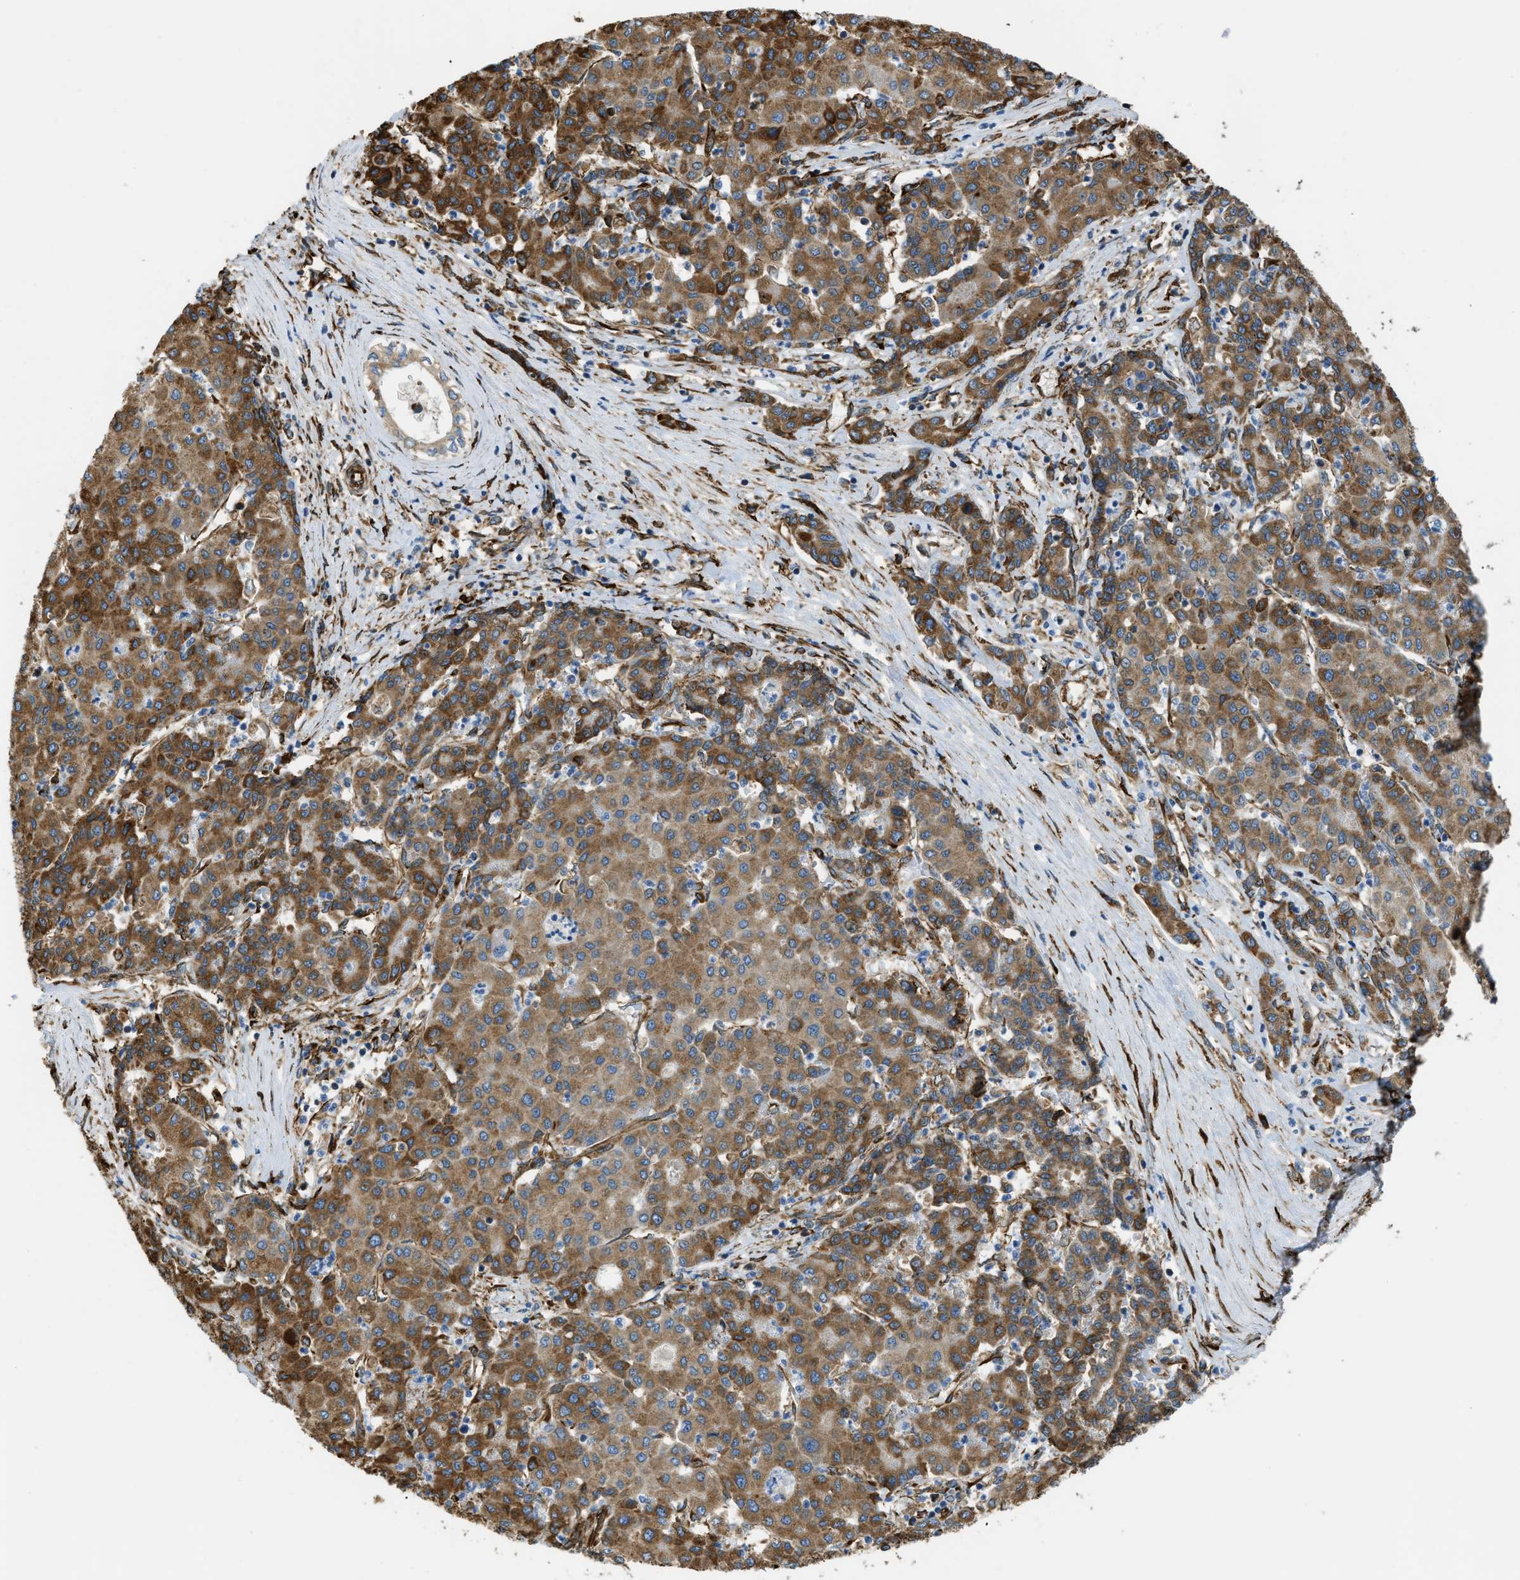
{"staining": {"intensity": "moderate", "quantity": ">75%", "location": "cytoplasmic/membranous"}, "tissue": "liver cancer", "cell_type": "Tumor cells", "image_type": "cancer", "snomed": [{"axis": "morphology", "description": "Carcinoma, Hepatocellular, NOS"}, {"axis": "topography", "description": "Liver"}], "caption": "An image of human hepatocellular carcinoma (liver) stained for a protein displays moderate cytoplasmic/membranous brown staining in tumor cells. (brown staining indicates protein expression, while blue staining denotes nuclei).", "gene": "BEX3", "patient": {"sex": "male", "age": 65}}